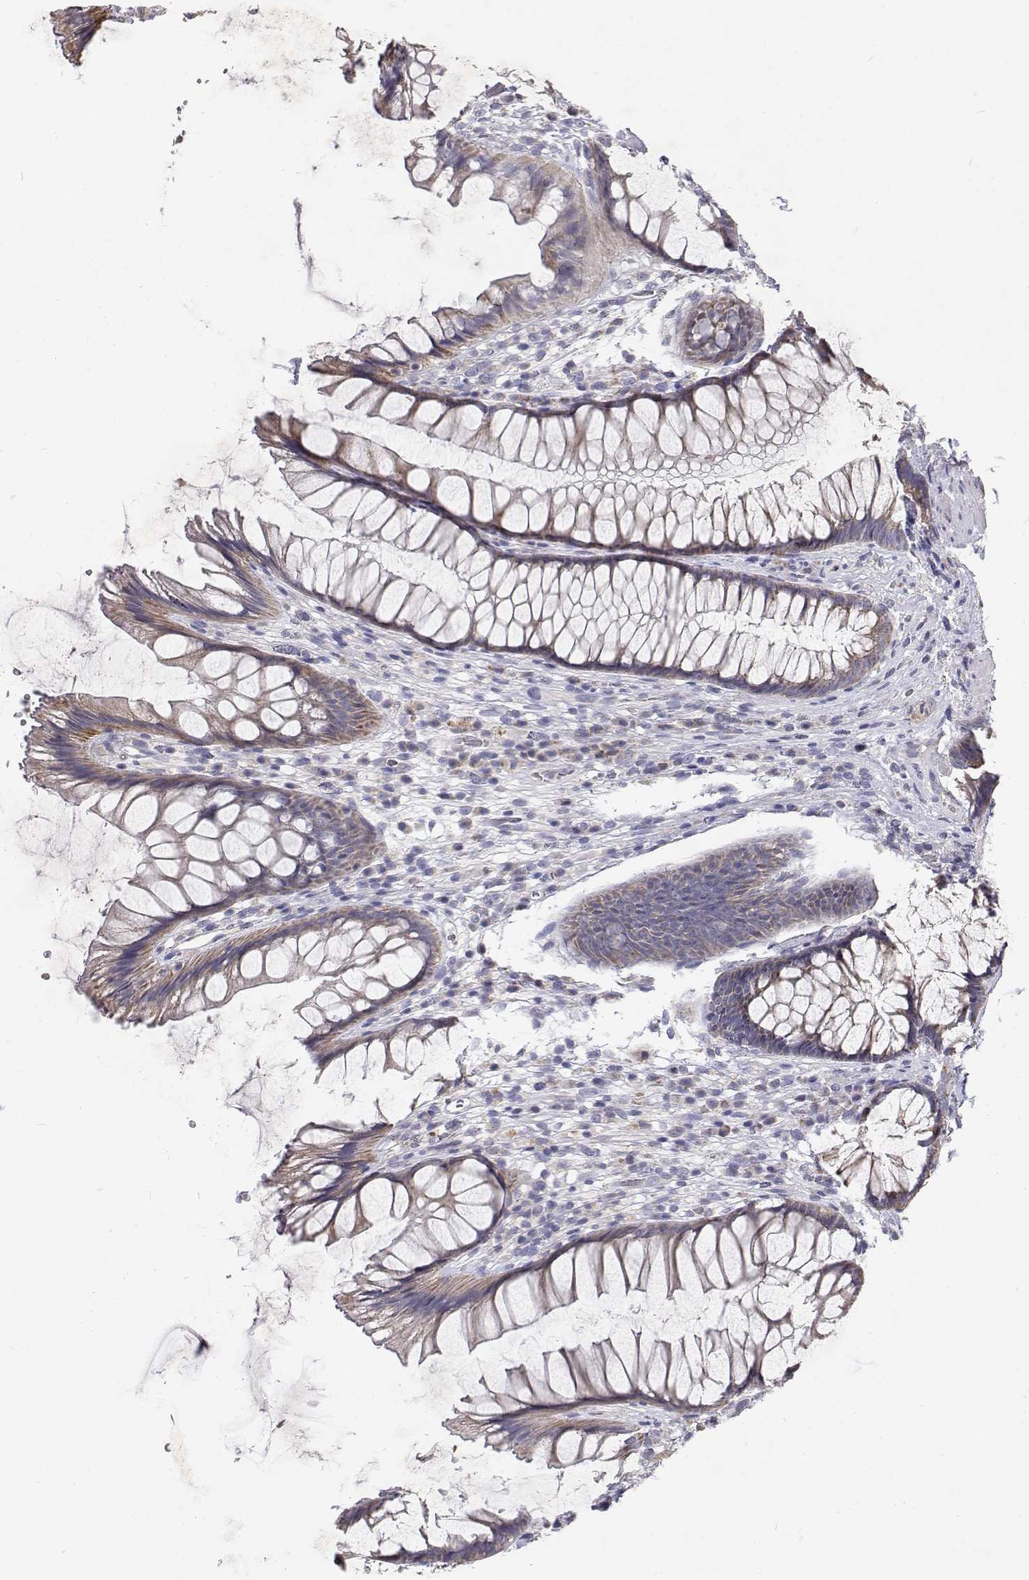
{"staining": {"intensity": "weak", "quantity": ">75%", "location": "cytoplasmic/membranous"}, "tissue": "rectum", "cell_type": "Glandular cells", "image_type": "normal", "snomed": [{"axis": "morphology", "description": "Normal tissue, NOS"}, {"axis": "topography", "description": "Rectum"}], "caption": "Immunohistochemistry (IHC) image of benign rectum: human rectum stained using immunohistochemistry (IHC) displays low levels of weak protein expression localized specifically in the cytoplasmic/membranous of glandular cells, appearing as a cytoplasmic/membranous brown color.", "gene": "TRIM60", "patient": {"sex": "male", "age": 53}}